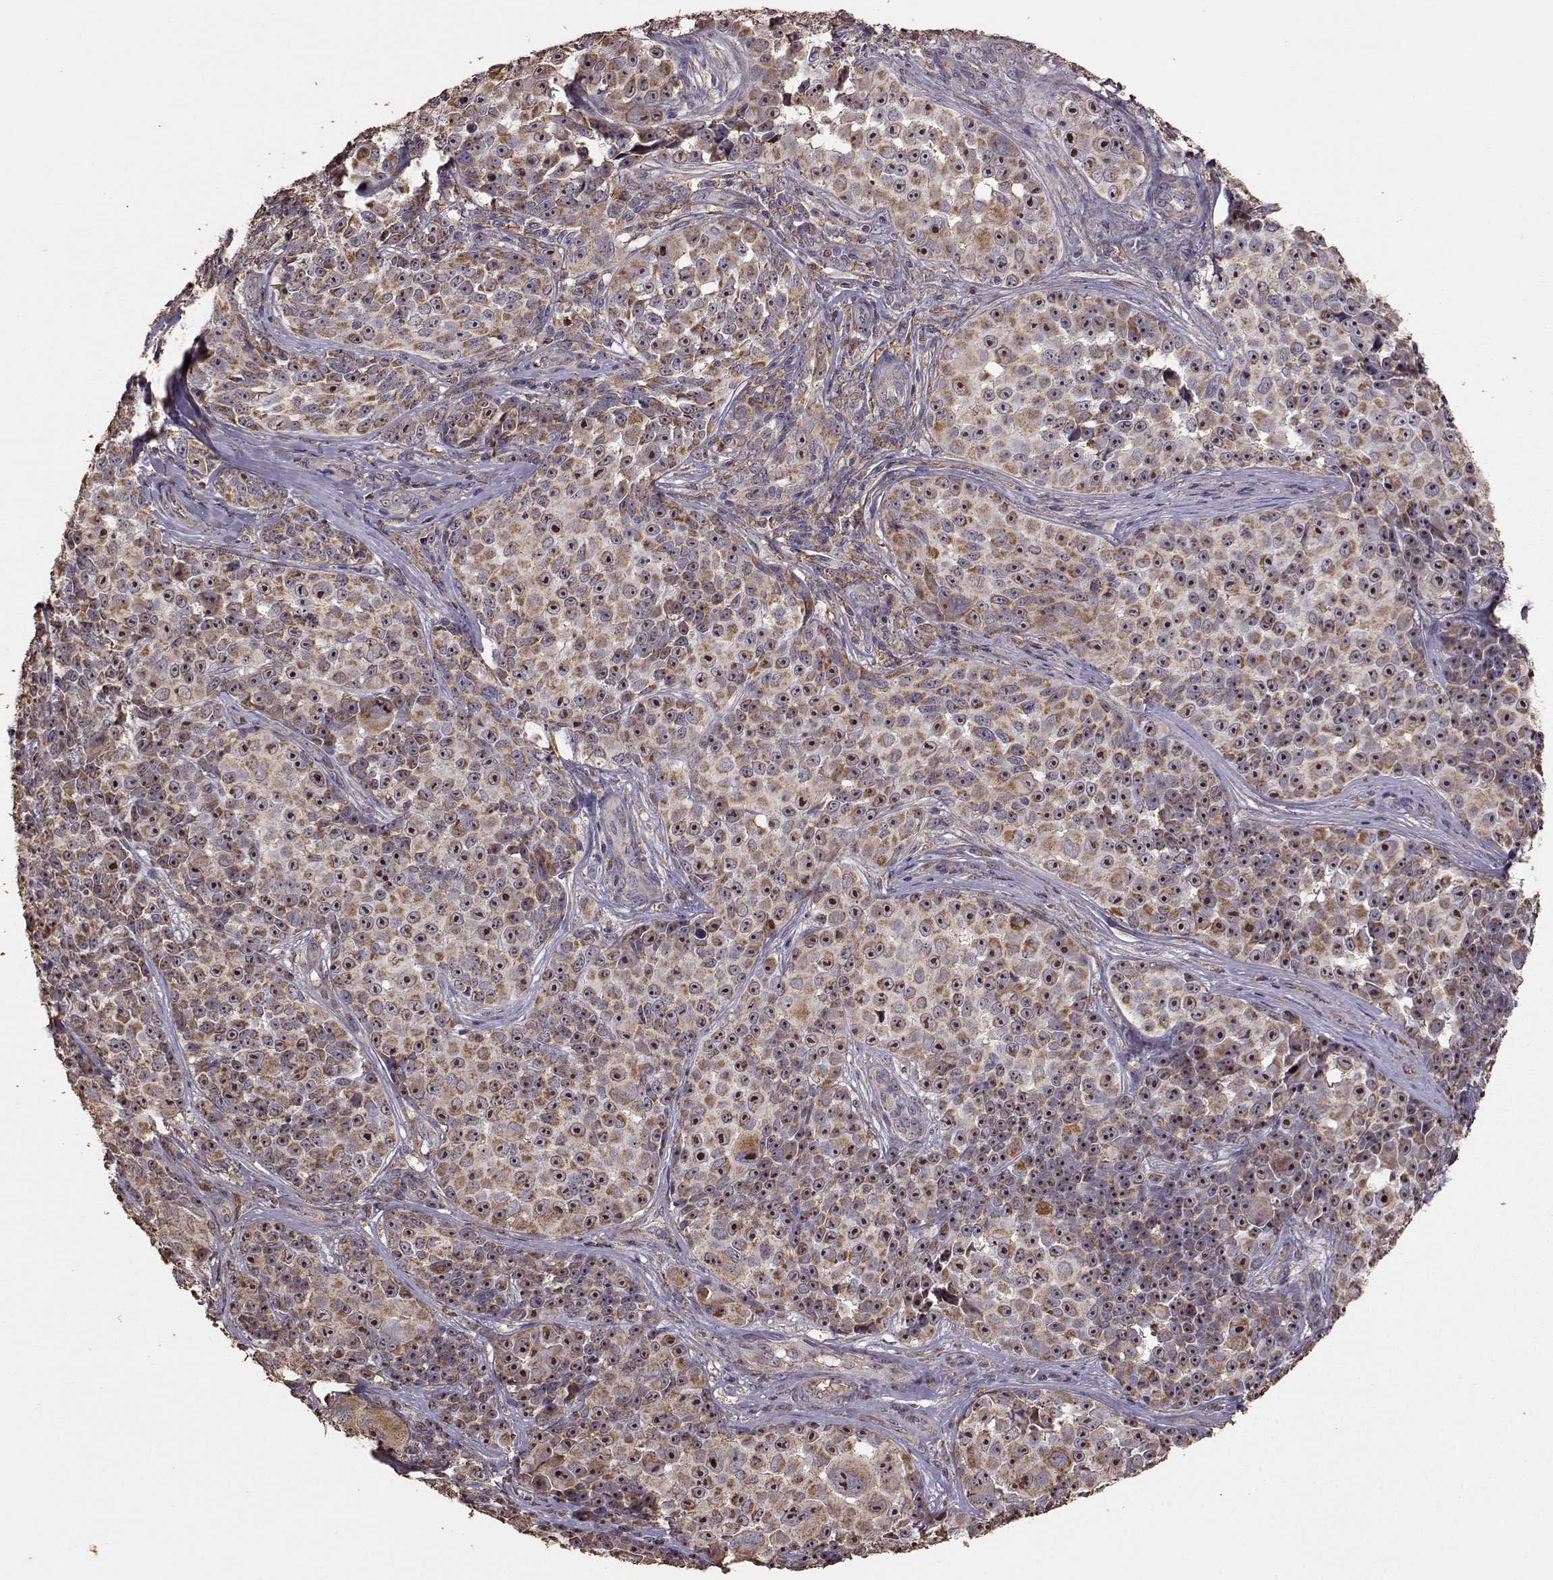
{"staining": {"intensity": "moderate", "quantity": ">75%", "location": "cytoplasmic/membranous"}, "tissue": "melanoma", "cell_type": "Tumor cells", "image_type": "cancer", "snomed": [{"axis": "morphology", "description": "Malignant melanoma, NOS"}, {"axis": "topography", "description": "Skin"}], "caption": "Immunohistochemistry (IHC) photomicrograph of neoplastic tissue: human melanoma stained using IHC reveals medium levels of moderate protein expression localized specifically in the cytoplasmic/membranous of tumor cells, appearing as a cytoplasmic/membranous brown color.", "gene": "PTGES2", "patient": {"sex": "female", "age": 88}}